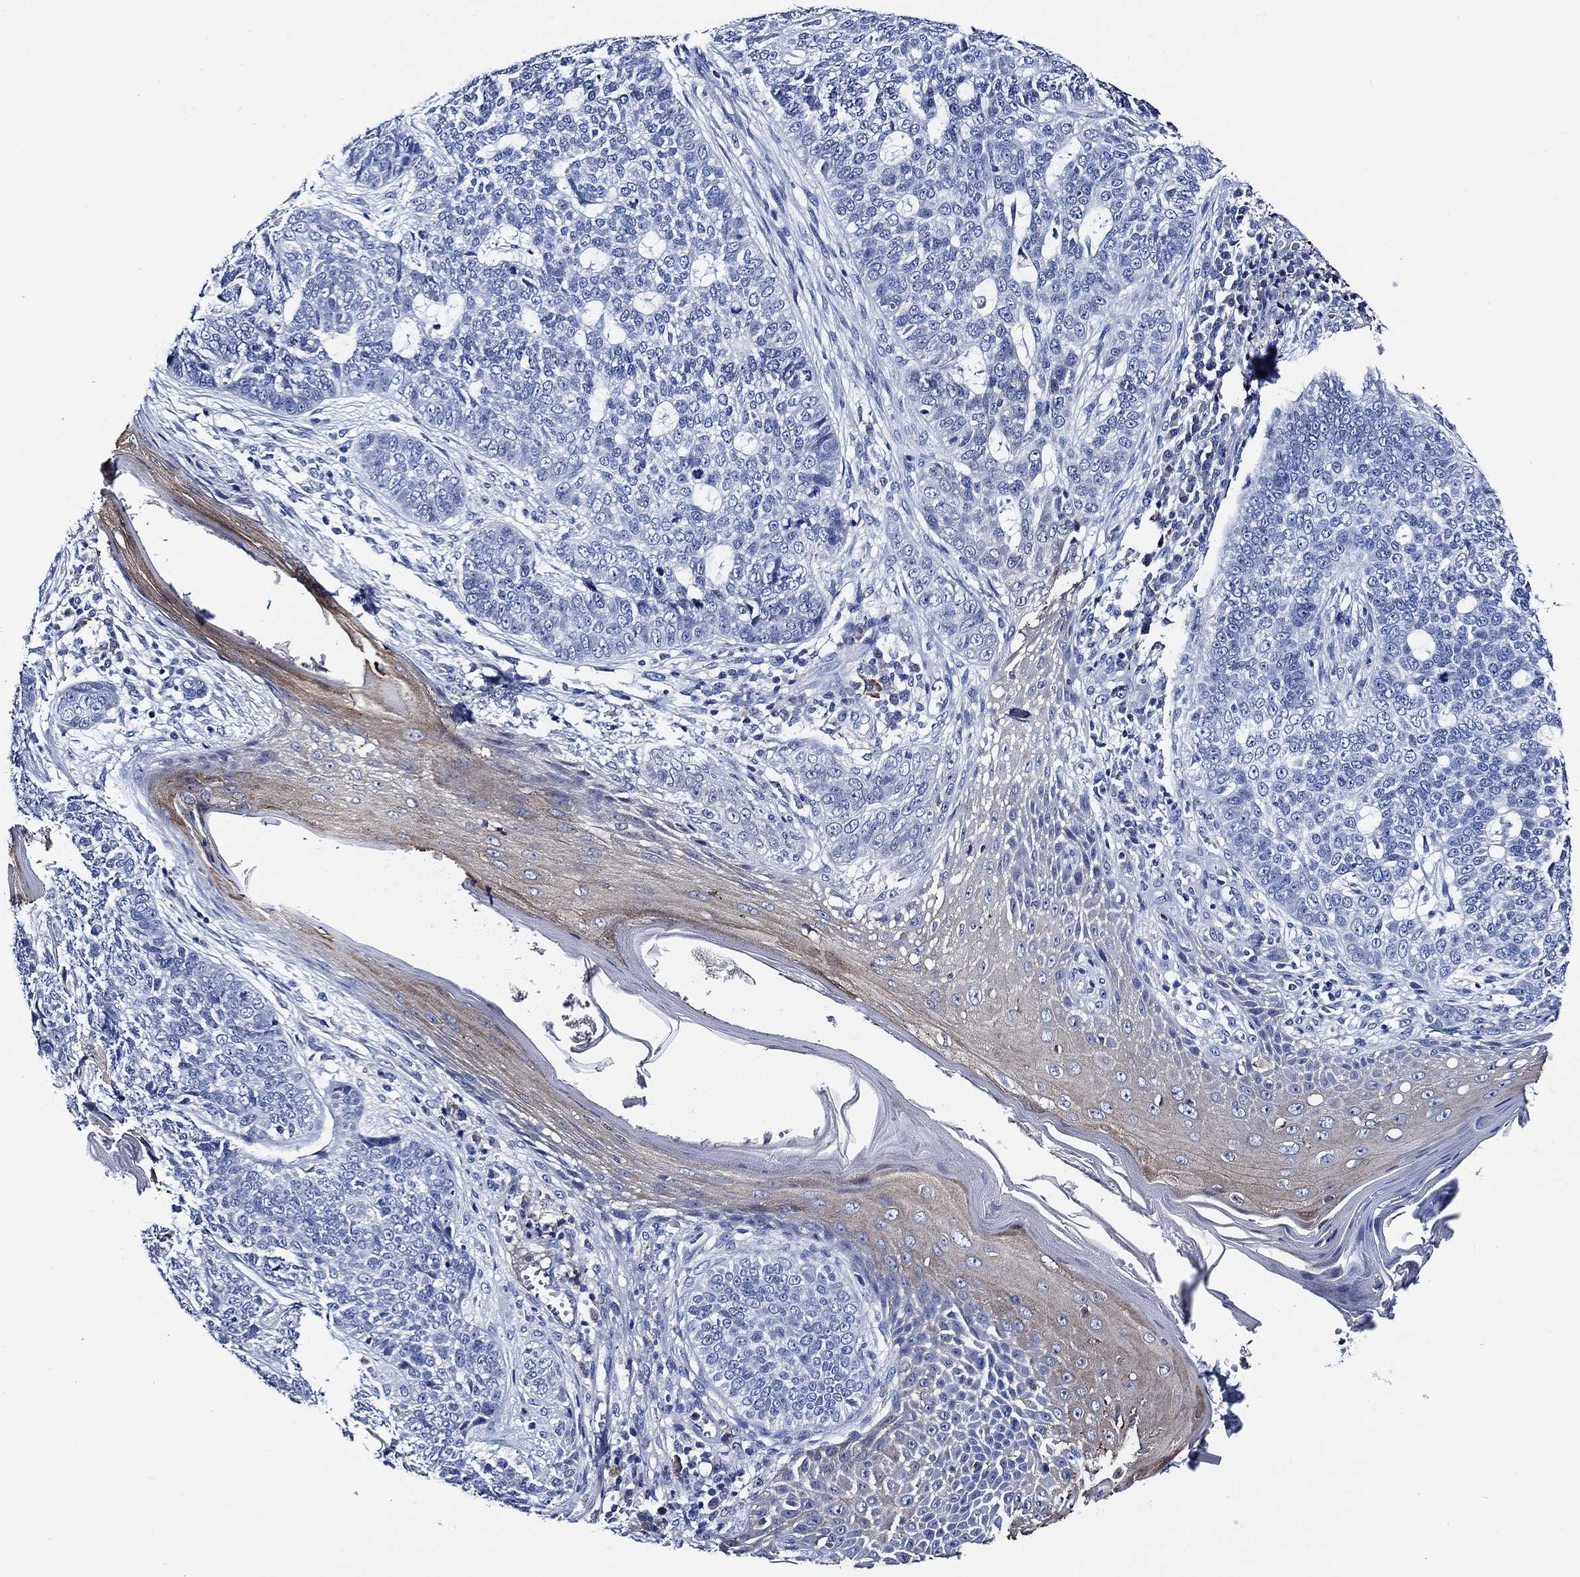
{"staining": {"intensity": "negative", "quantity": "none", "location": "none"}, "tissue": "skin cancer", "cell_type": "Tumor cells", "image_type": "cancer", "snomed": [{"axis": "morphology", "description": "Basal cell carcinoma"}, {"axis": "topography", "description": "Skin"}], "caption": "Immunohistochemical staining of human basal cell carcinoma (skin) displays no significant expression in tumor cells.", "gene": "WDR62", "patient": {"sex": "female", "age": 69}}